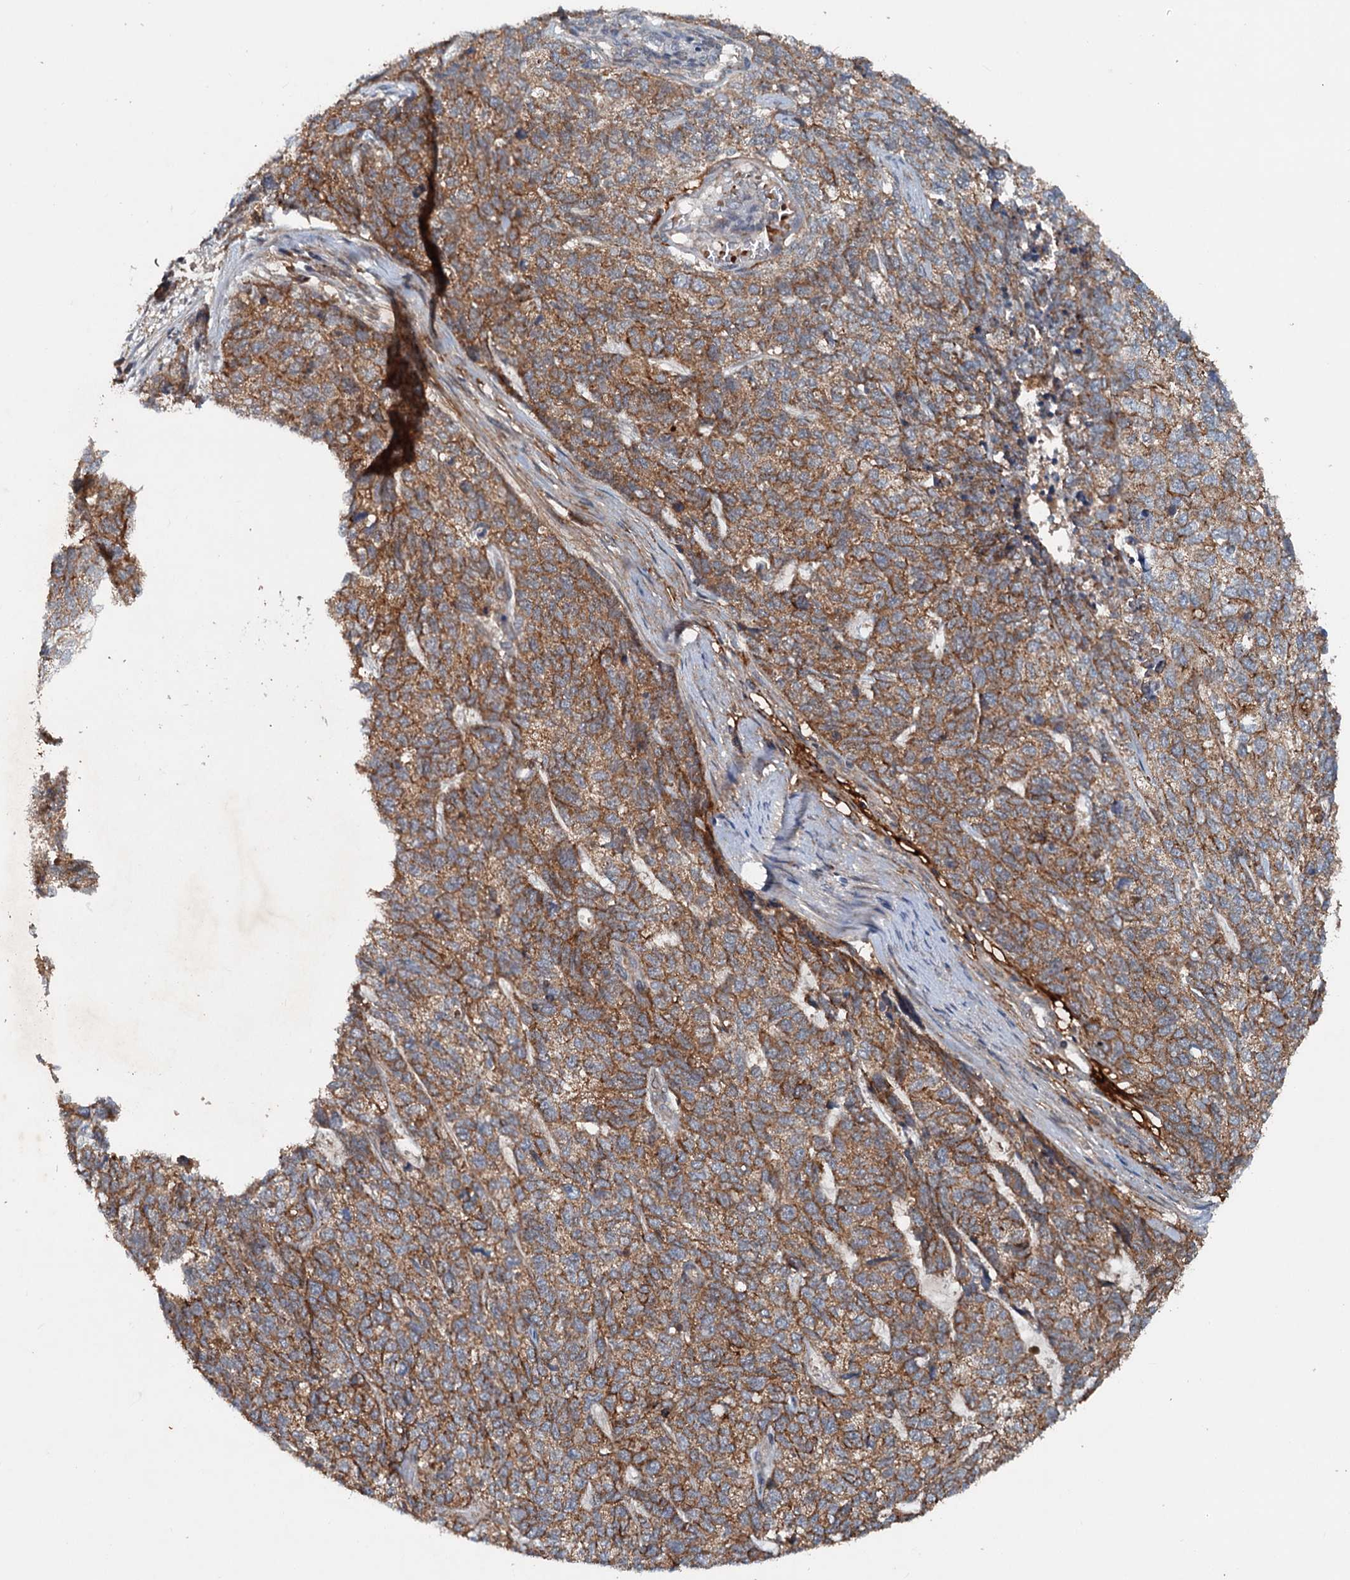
{"staining": {"intensity": "moderate", "quantity": ">75%", "location": "cytoplasmic/membranous"}, "tissue": "cervical cancer", "cell_type": "Tumor cells", "image_type": "cancer", "snomed": [{"axis": "morphology", "description": "Squamous cell carcinoma, NOS"}, {"axis": "topography", "description": "Cervix"}], "caption": "Protein staining displays moderate cytoplasmic/membranous staining in about >75% of tumor cells in cervical squamous cell carcinoma.", "gene": "N4BP2L2", "patient": {"sex": "female", "age": 63}}